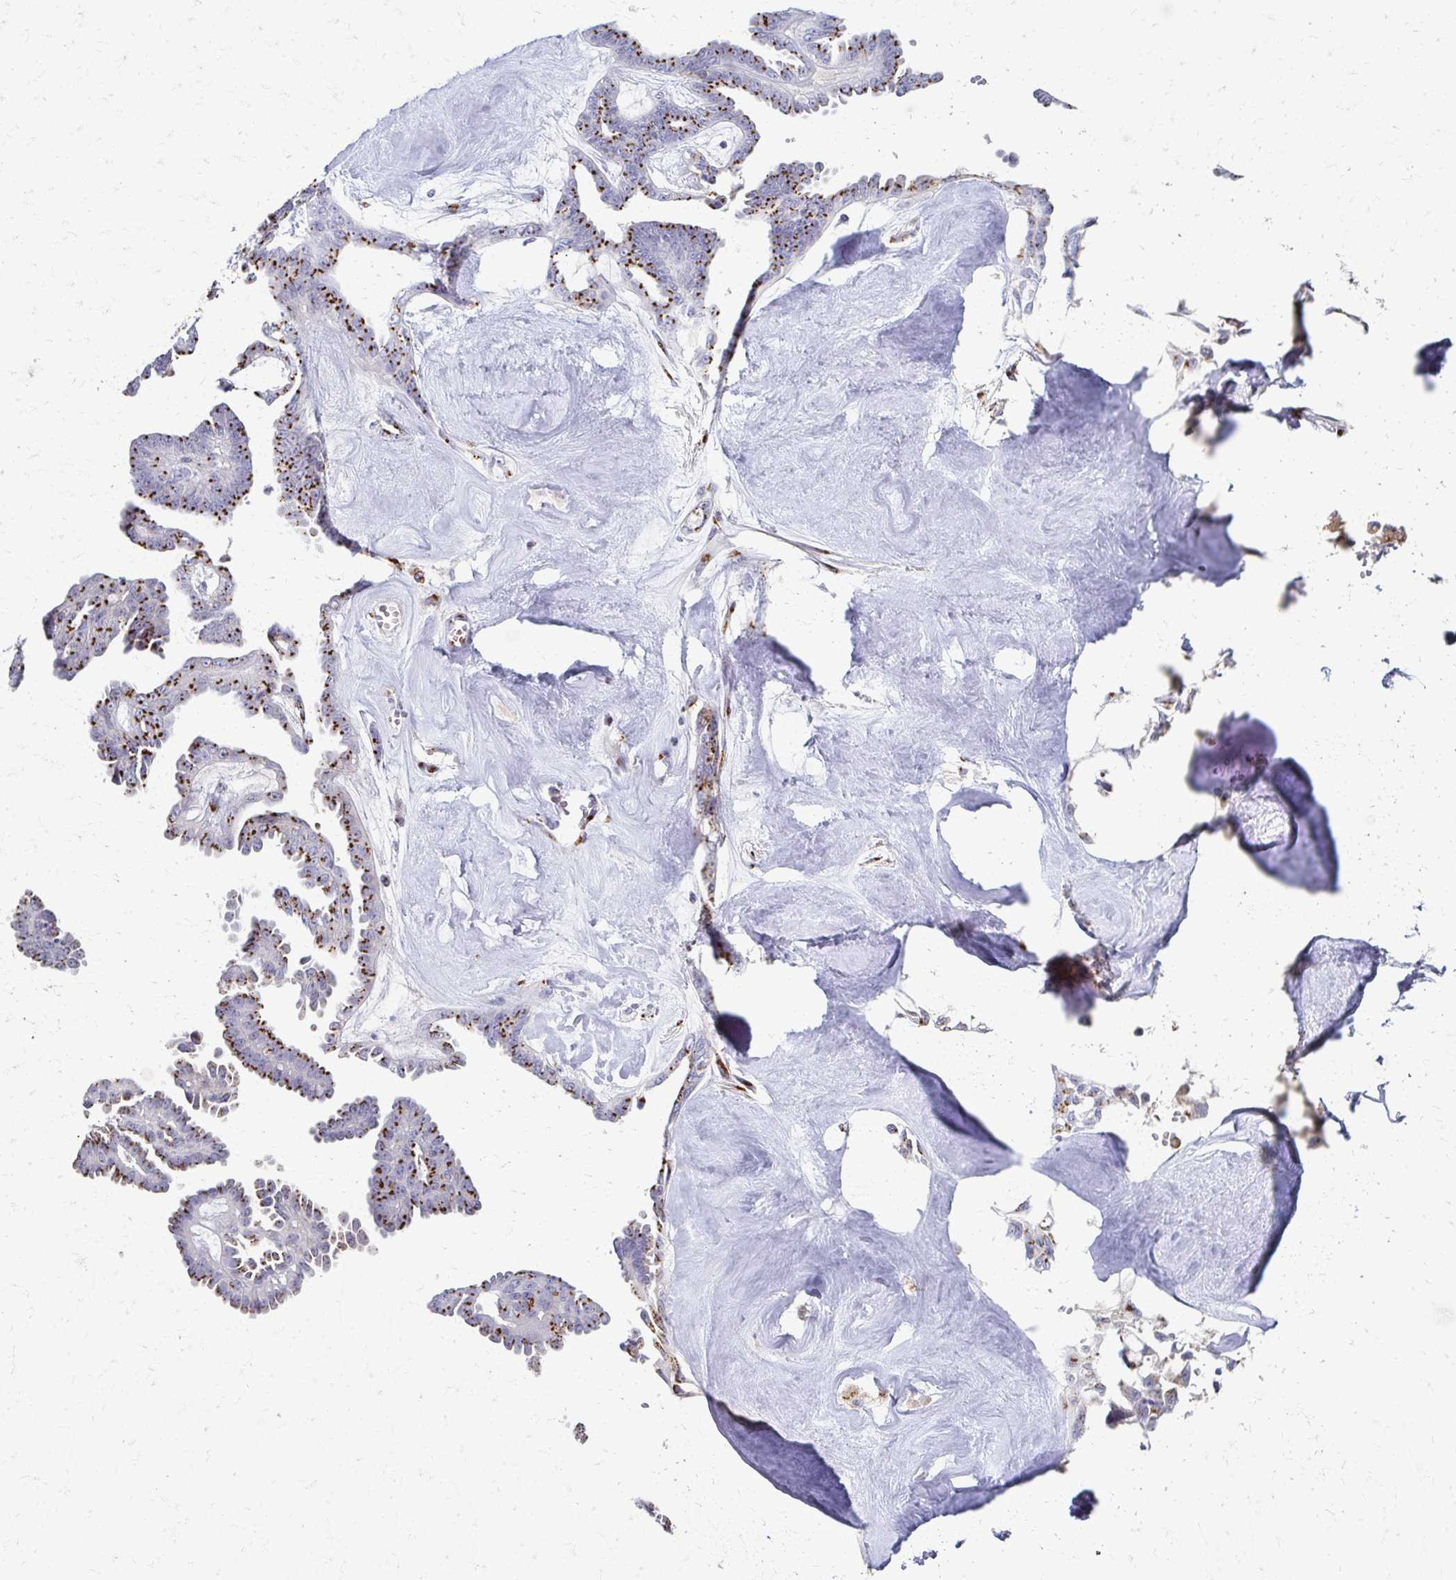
{"staining": {"intensity": "strong", "quantity": ">75%", "location": "cytoplasmic/membranous"}, "tissue": "ovarian cancer", "cell_type": "Tumor cells", "image_type": "cancer", "snomed": [{"axis": "morphology", "description": "Cystadenocarcinoma, serous, NOS"}, {"axis": "topography", "description": "Ovary"}], "caption": "Strong cytoplasmic/membranous expression for a protein is identified in approximately >75% of tumor cells of ovarian cancer (serous cystadenocarcinoma) using immunohistochemistry (IHC).", "gene": "TM9SF1", "patient": {"sex": "female", "age": 71}}